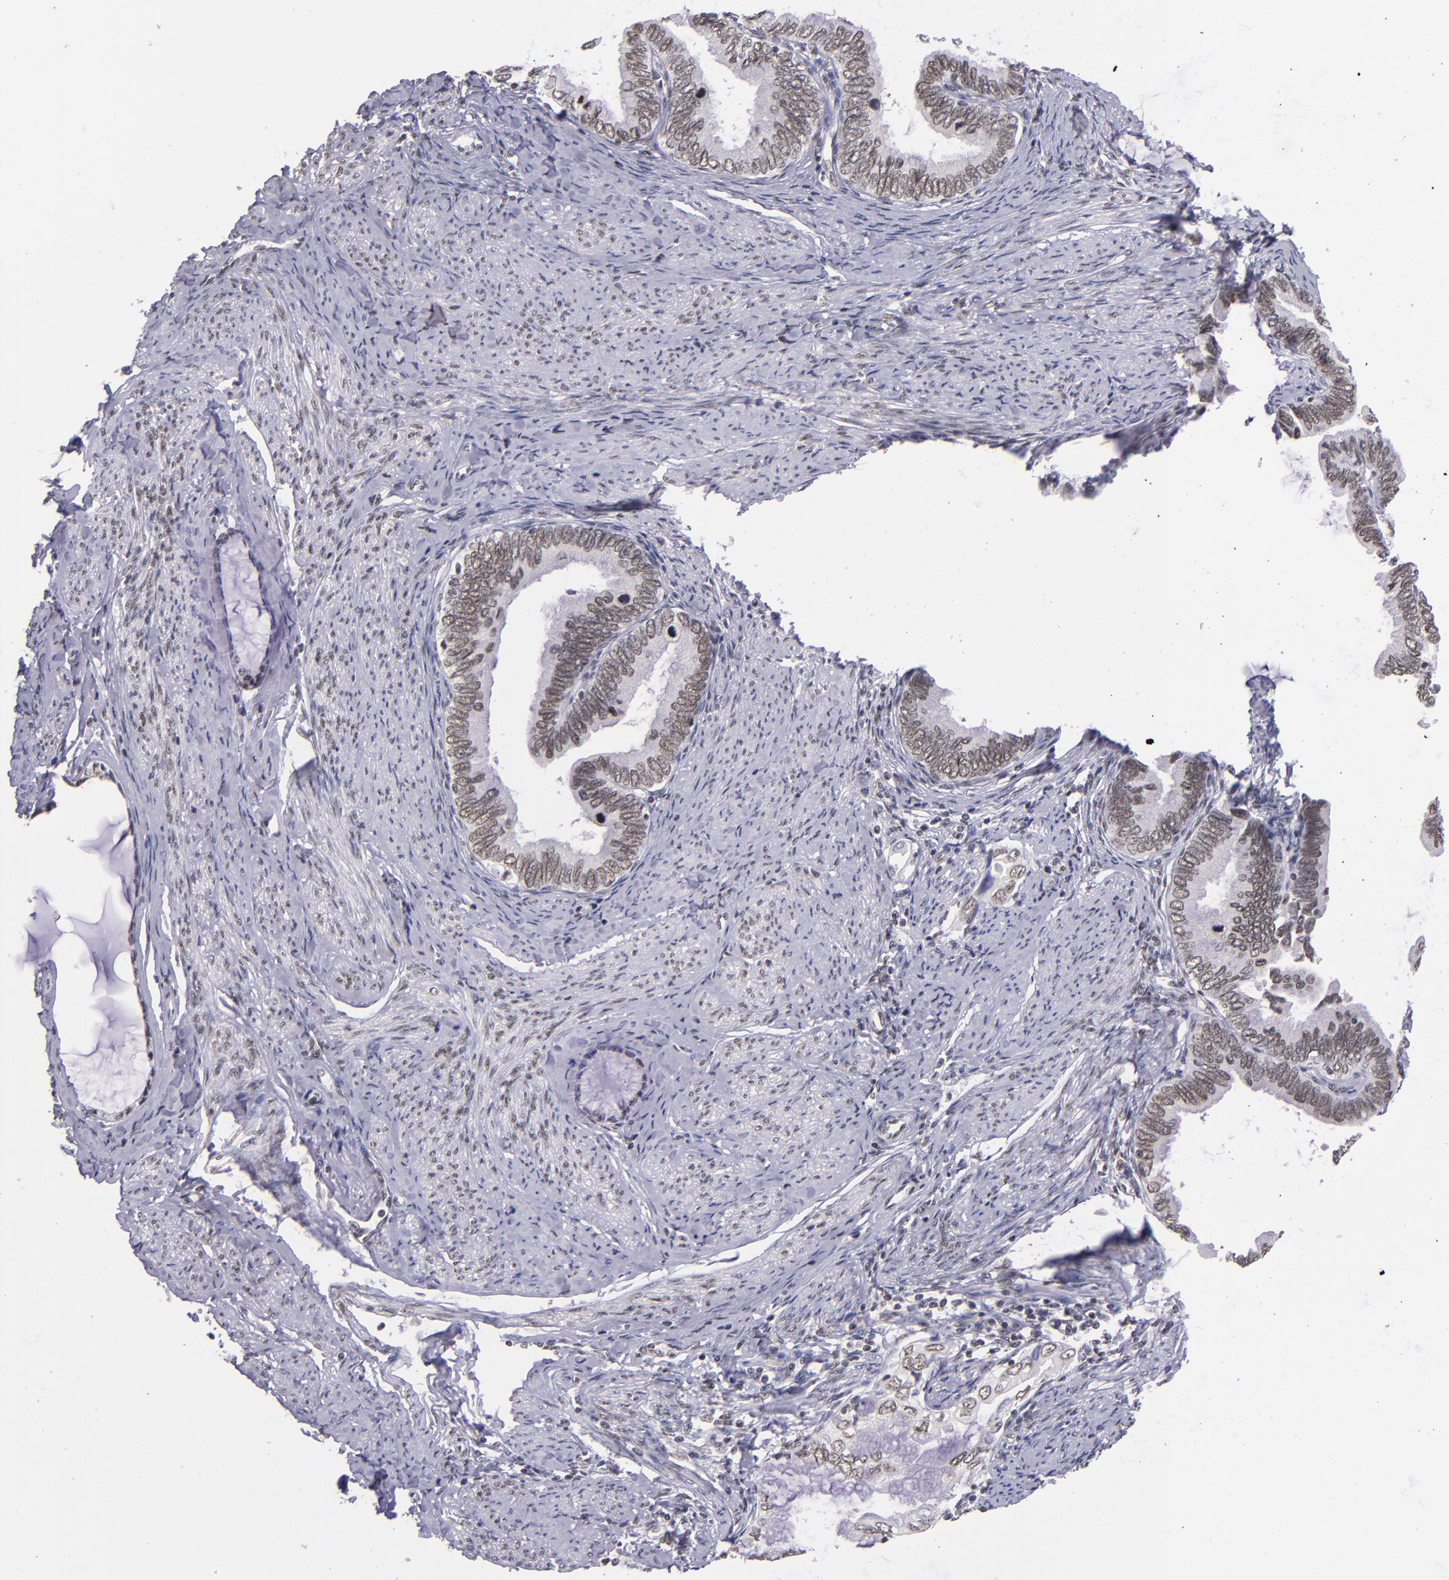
{"staining": {"intensity": "moderate", "quantity": ">75%", "location": "nuclear"}, "tissue": "cervical cancer", "cell_type": "Tumor cells", "image_type": "cancer", "snomed": [{"axis": "morphology", "description": "Adenocarcinoma, NOS"}, {"axis": "topography", "description": "Cervix"}], "caption": "Adenocarcinoma (cervical) tissue reveals moderate nuclear expression in about >75% of tumor cells, visualized by immunohistochemistry.", "gene": "ZNF148", "patient": {"sex": "female", "age": 49}}